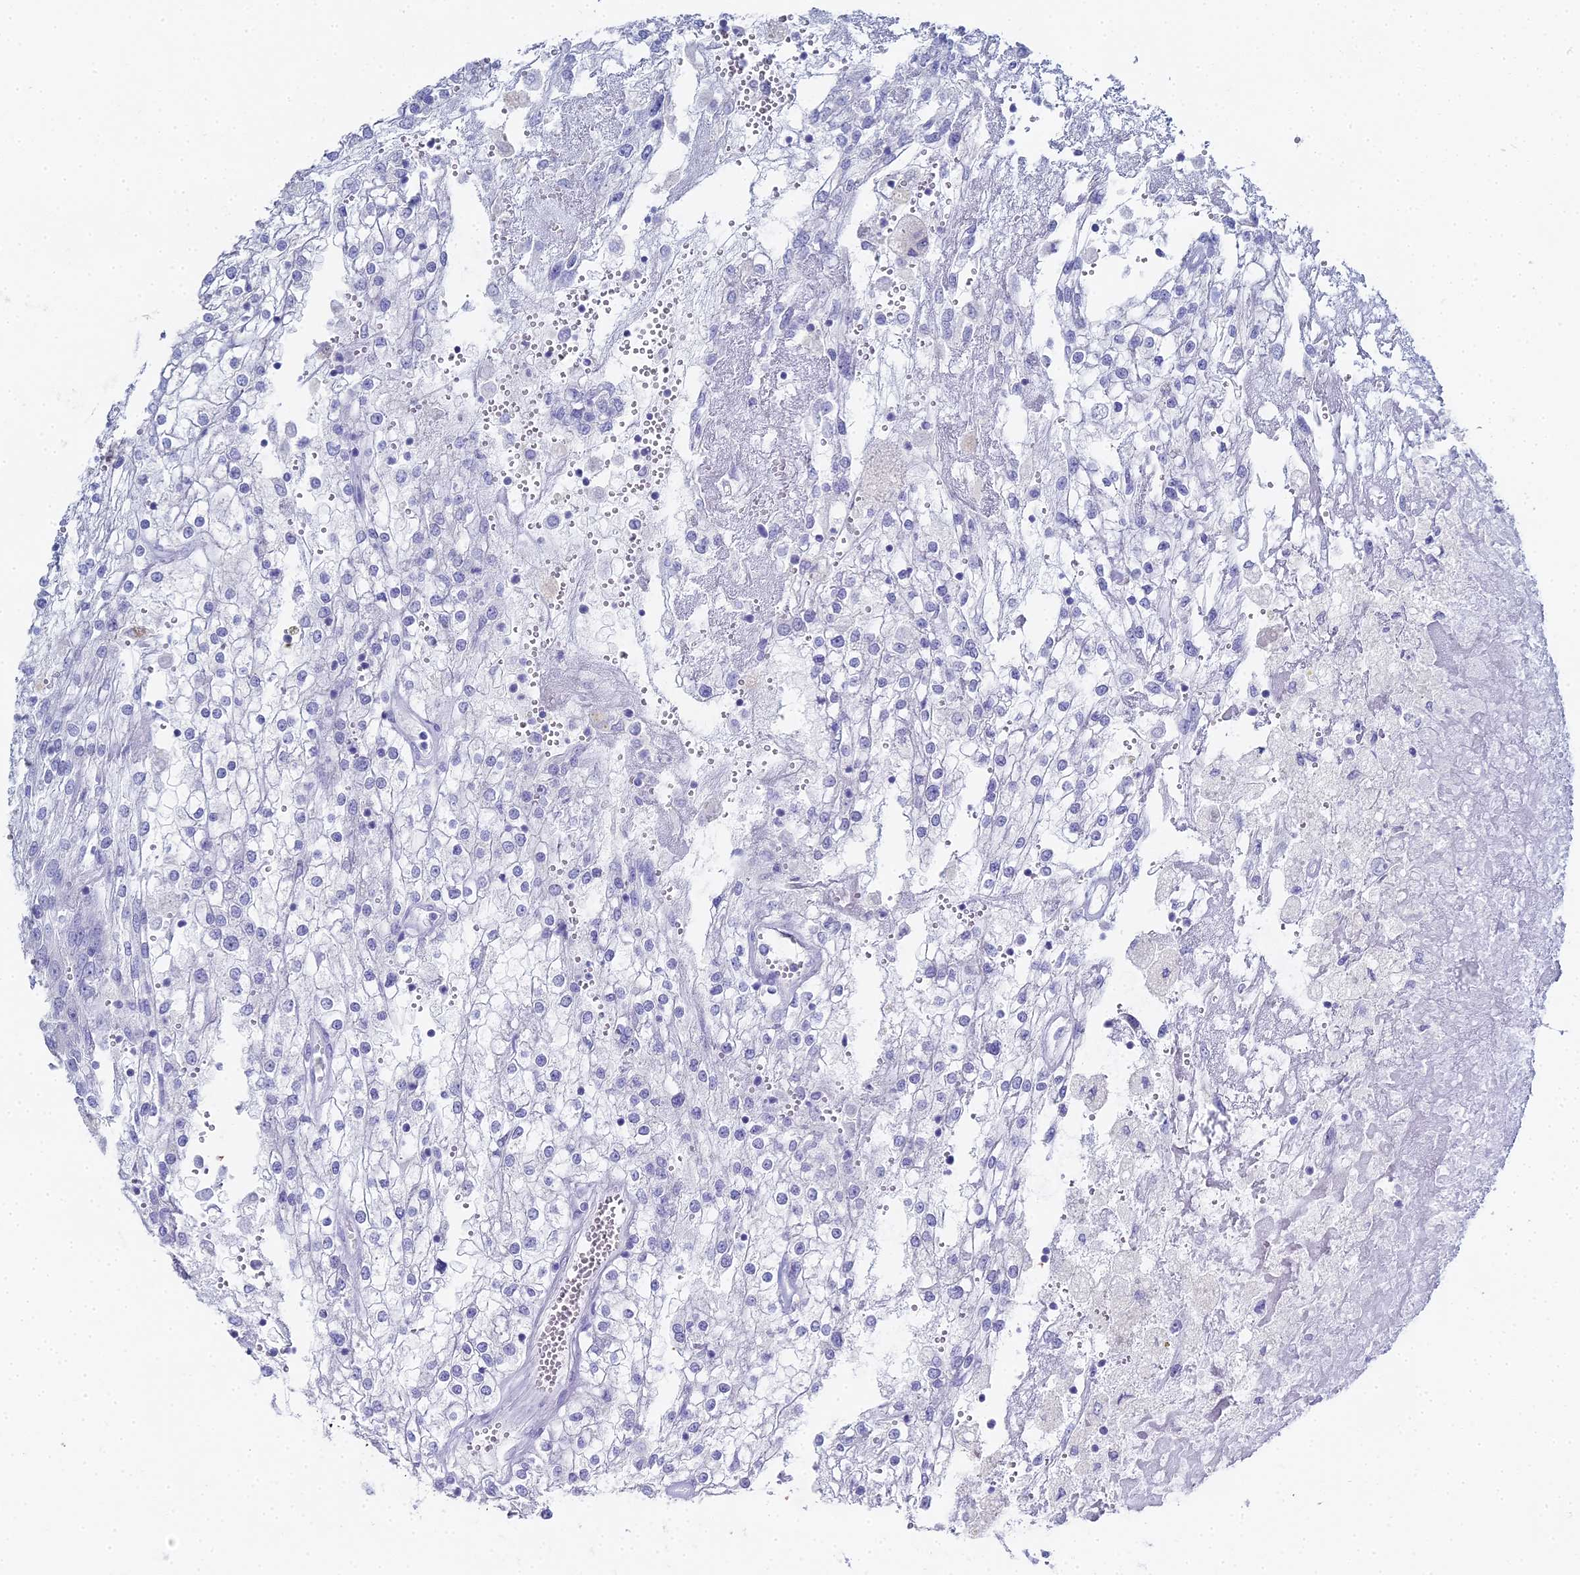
{"staining": {"intensity": "negative", "quantity": "none", "location": "none"}, "tissue": "renal cancer", "cell_type": "Tumor cells", "image_type": "cancer", "snomed": [{"axis": "morphology", "description": "Adenocarcinoma, NOS"}, {"axis": "topography", "description": "Kidney"}], "caption": "IHC of human renal cancer shows no positivity in tumor cells. (Brightfield microscopy of DAB (3,3'-diaminobenzidine) immunohistochemistry (IHC) at high magnification).", "gene": "ALPP", "patient": {"sex": "female", "age": 52}}